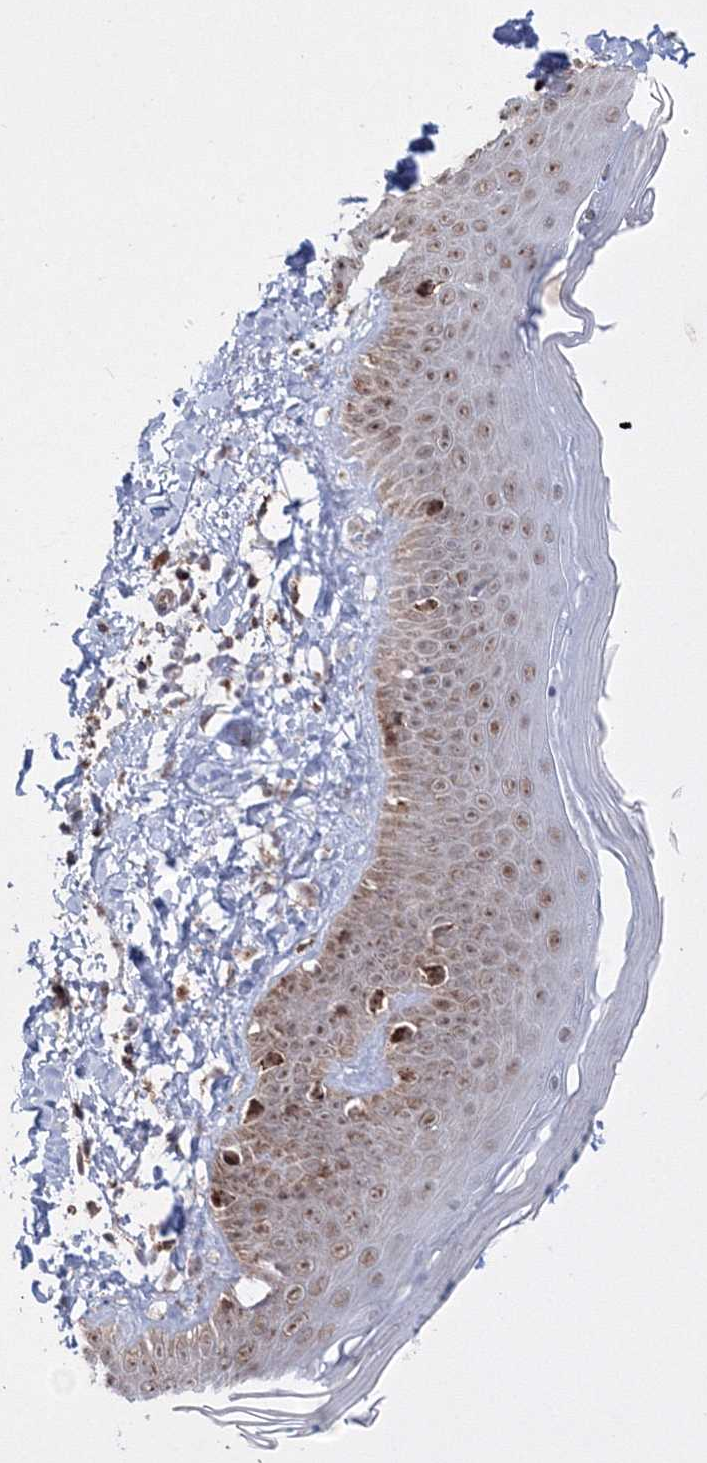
{"staining": {"intensity": "weak", "quantity": ">75%", "location": "nuclear"}, "tissue": "skin", "cell_type": "Fibroblasts", "image_type": "normal", "snomed": [{"axis": "morphology", "description": "Normal tissue, NOS"}, {"axis": "topography", "description": "Skin"}], "caption": "Immunohistochemistry (IHC) (DAB (3,3'-diaminobenzidine)) staining of benign skin demonstrates weak nuclear protein expression in about >75% of fibroblasts. (Stains: DAB (3,3'-diaminobenzidine) in brown, nuclei in blue, Microscopy: brightfield microscopy at high magnification).", "gene": "GRSF1", "patient": {"sex": "male", "age": 52}}